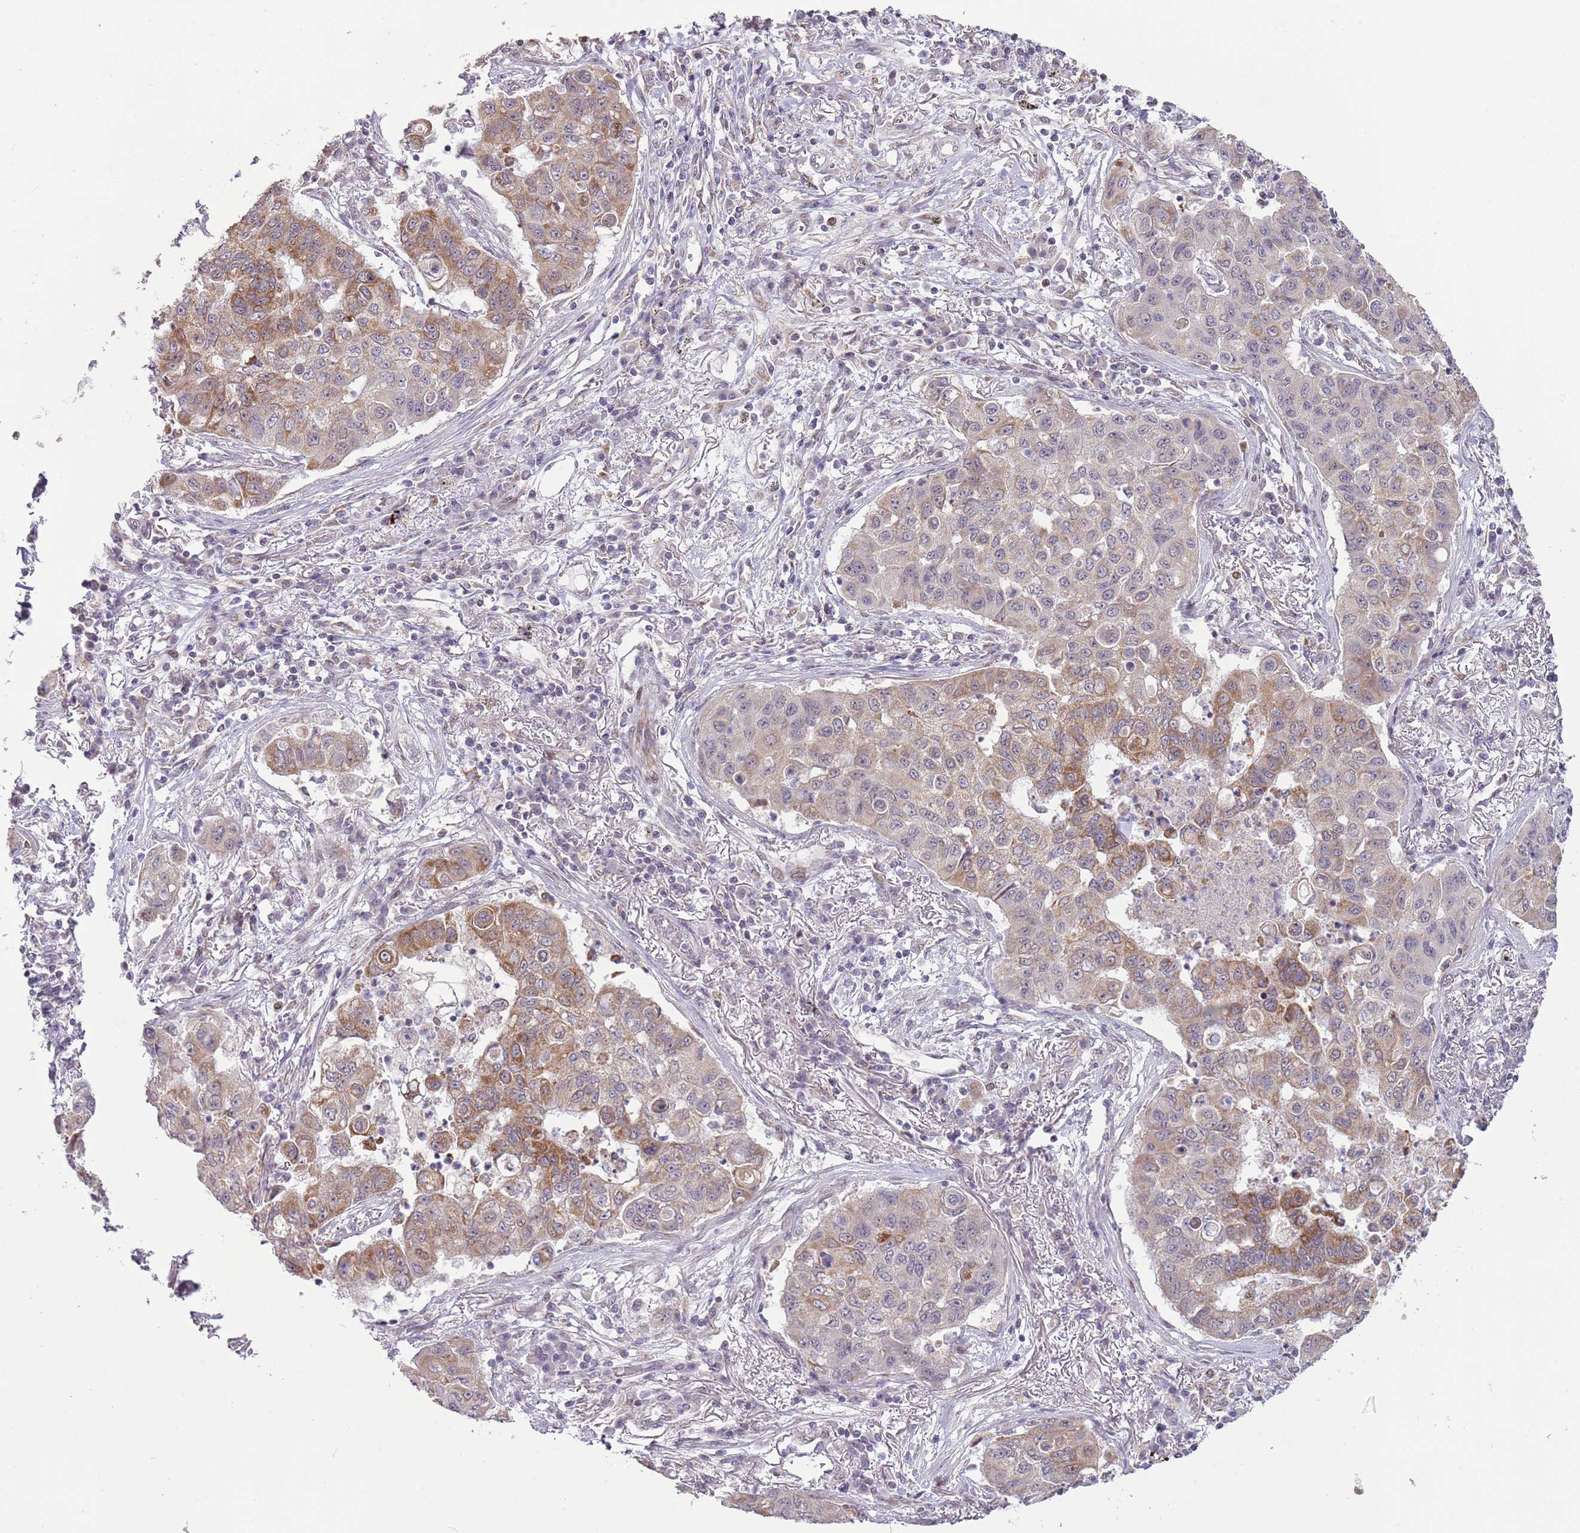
{"staining": {"intensity": "moderate", "quantity": "25%-75%", "location": "cytoplasmic/membranous"}, "tissue": "lung cancer", "cell_type": "Tumor cells", "image_type": "cancer", "snomed": [{"axis": "morphology", "description": "Squamous cell carcinoma, NOS"}, {"axis": "topography", "description": "Lung"}], "caption": "About 25%-75% of tumor cells in human lung cancer exhibit moderate cytoplasmic/membranous protein positivity as visualized by brown immunohistochemical staining.", "gene": "MLLT11", "patient": {"sex": "male", "age": 74}}